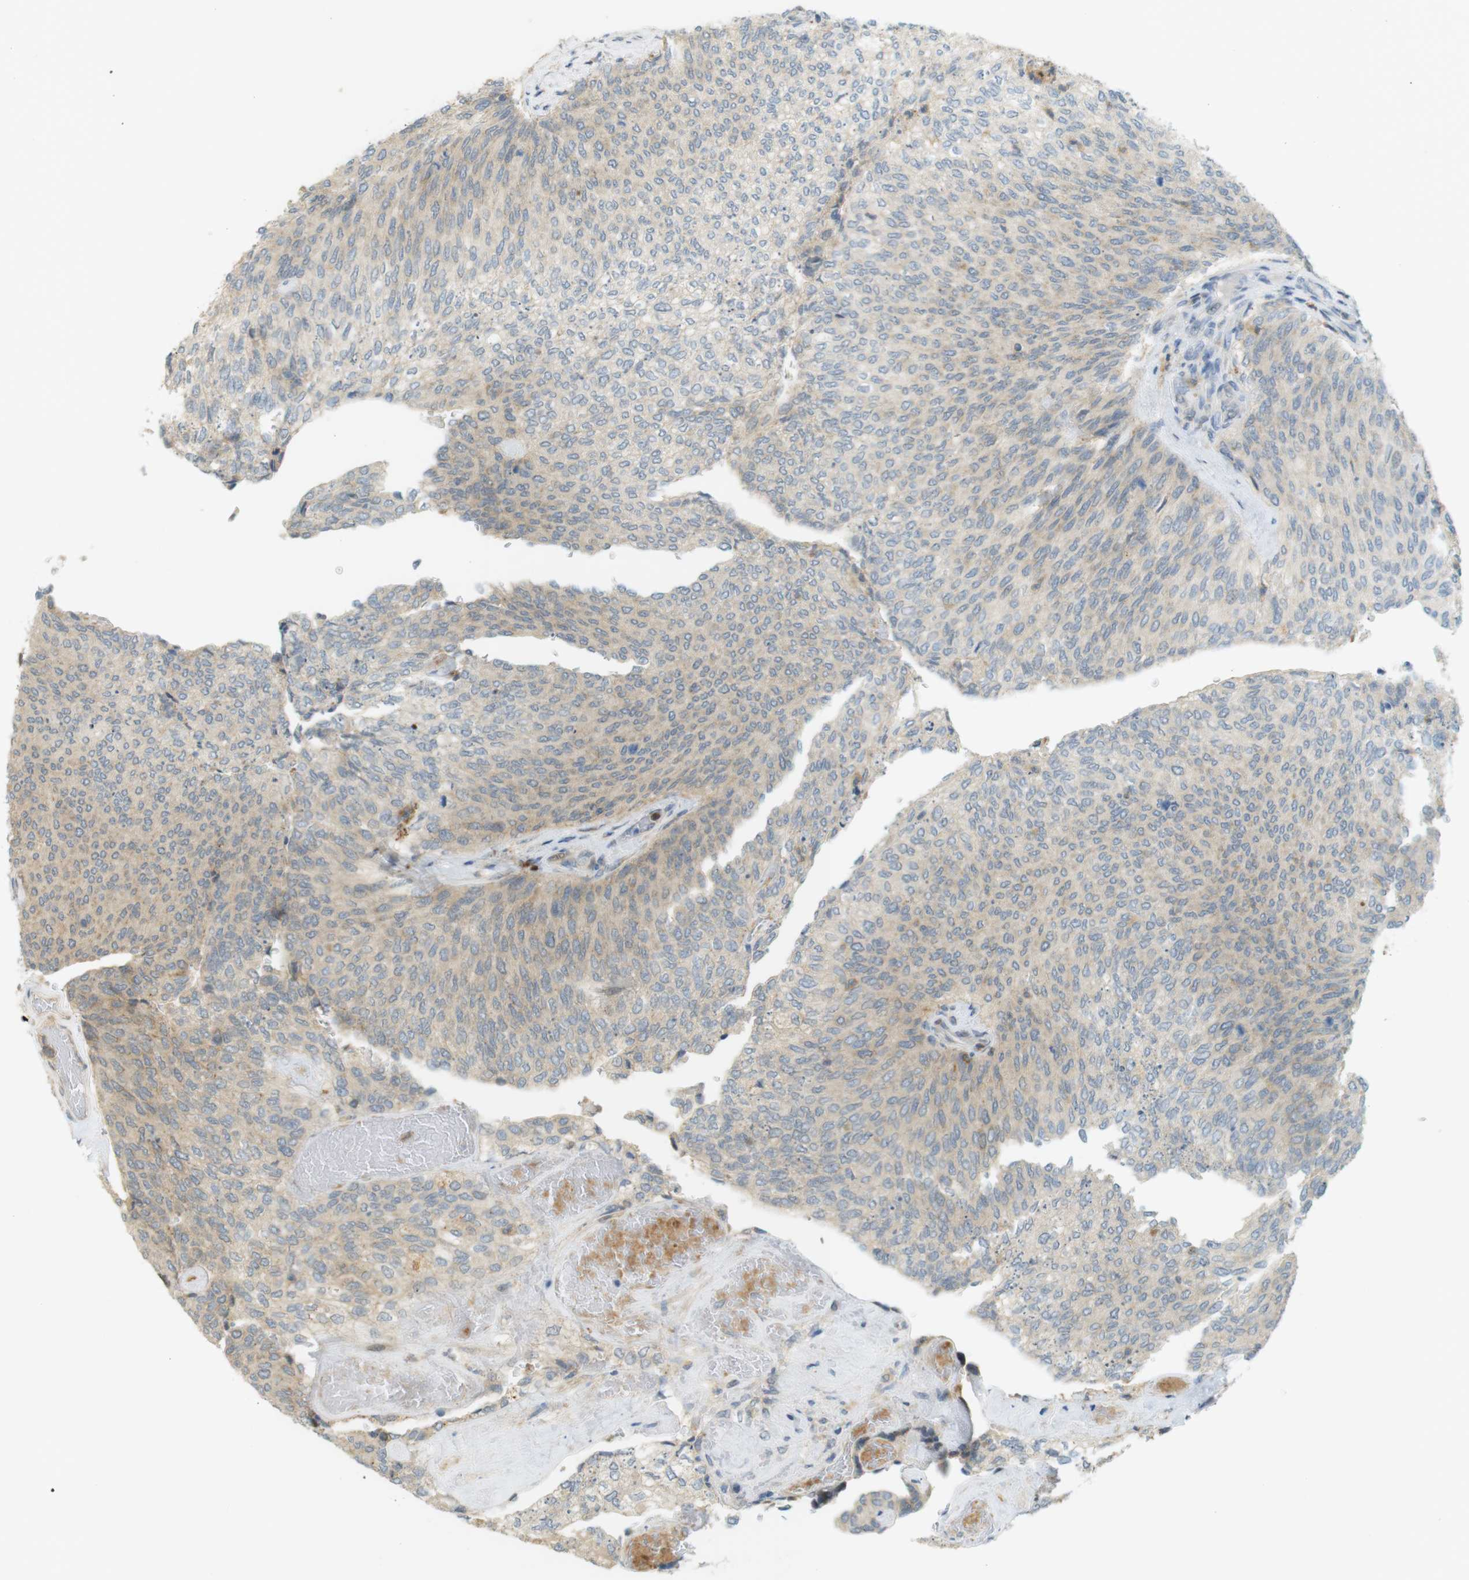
{"staining": {"intensity": "weak", "quantity": "<25%", "location": "cytoplasmic/membranous"}, "tissue": "urothelial cancer", "cell_type": "Tumor cells", "image_type": "cancer", "snomed": [{"axis": "morphology", "description": "Urothelial carcinoma, Low grade"}, {"axis": "topography", "description": "Urinary bladder"}], "caption": "Tumor cells show no significant positivity in urothelial cancer. (Stains: DAB (3,3'-diaminobenzidine) immunohistochemistry (IHC) with hematoxylin counter stain, Microscopy: brightfield microscopy at high magnification).", "gene": "CLRN3", "patient": {"sex": "female", "age": 79}}